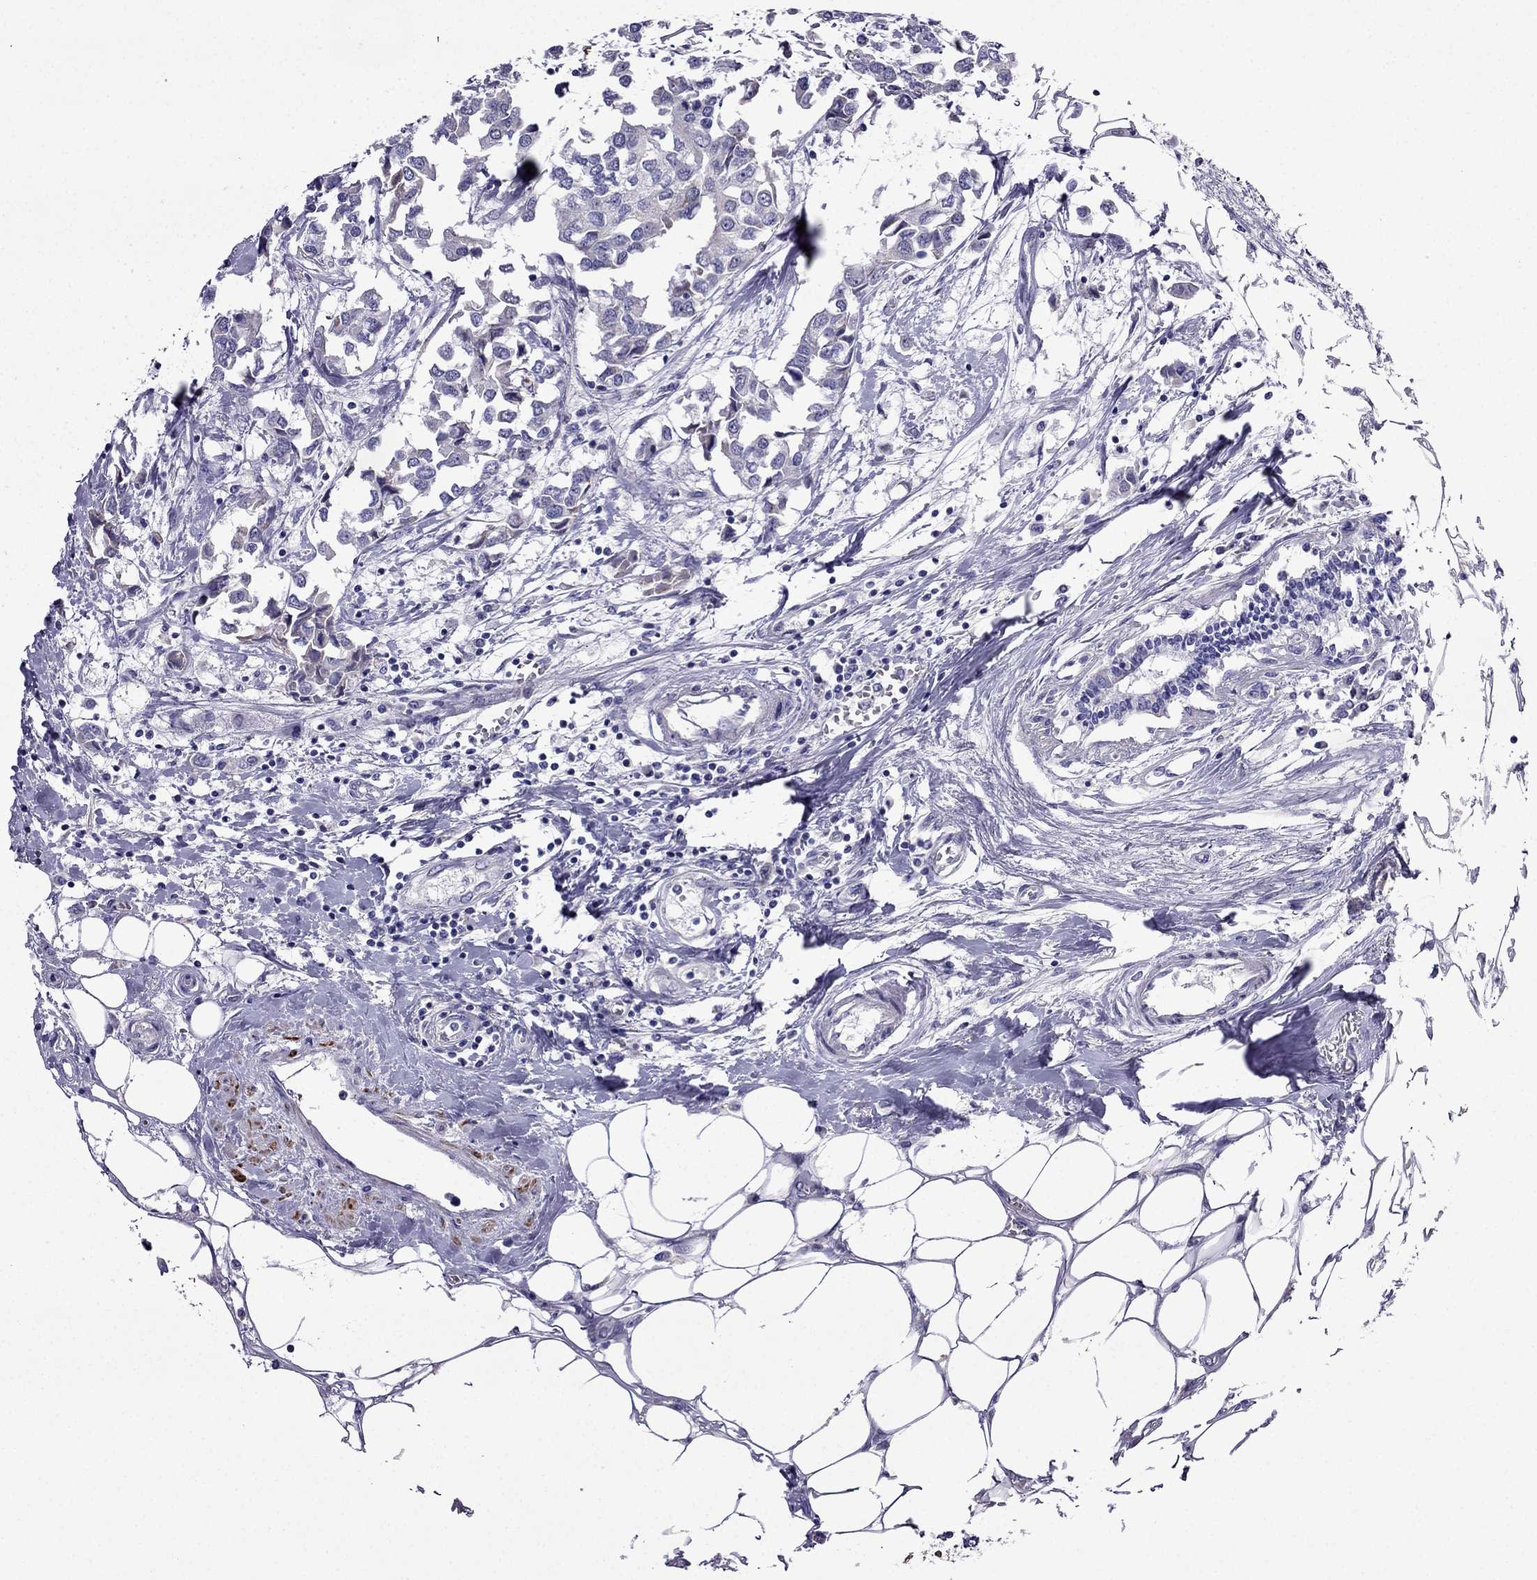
{"staining": {"intensity": "negative", "quantity": "none", "location": "none"}, "tissue": "breast cancer", "cell_type": "Tumor cells", "image_type": "cancer", "snomed": [{"axis": "morphology", "description": "Duct carcinoma"}, {"axis": "topography", "description": "Breast"}], "caption": "Breast cancer stained for a protein using immunohistochemistry demonstrates no expression tumor cells.", "gene": "DSC1", "patient": {"sex": "female", "age": 83}}